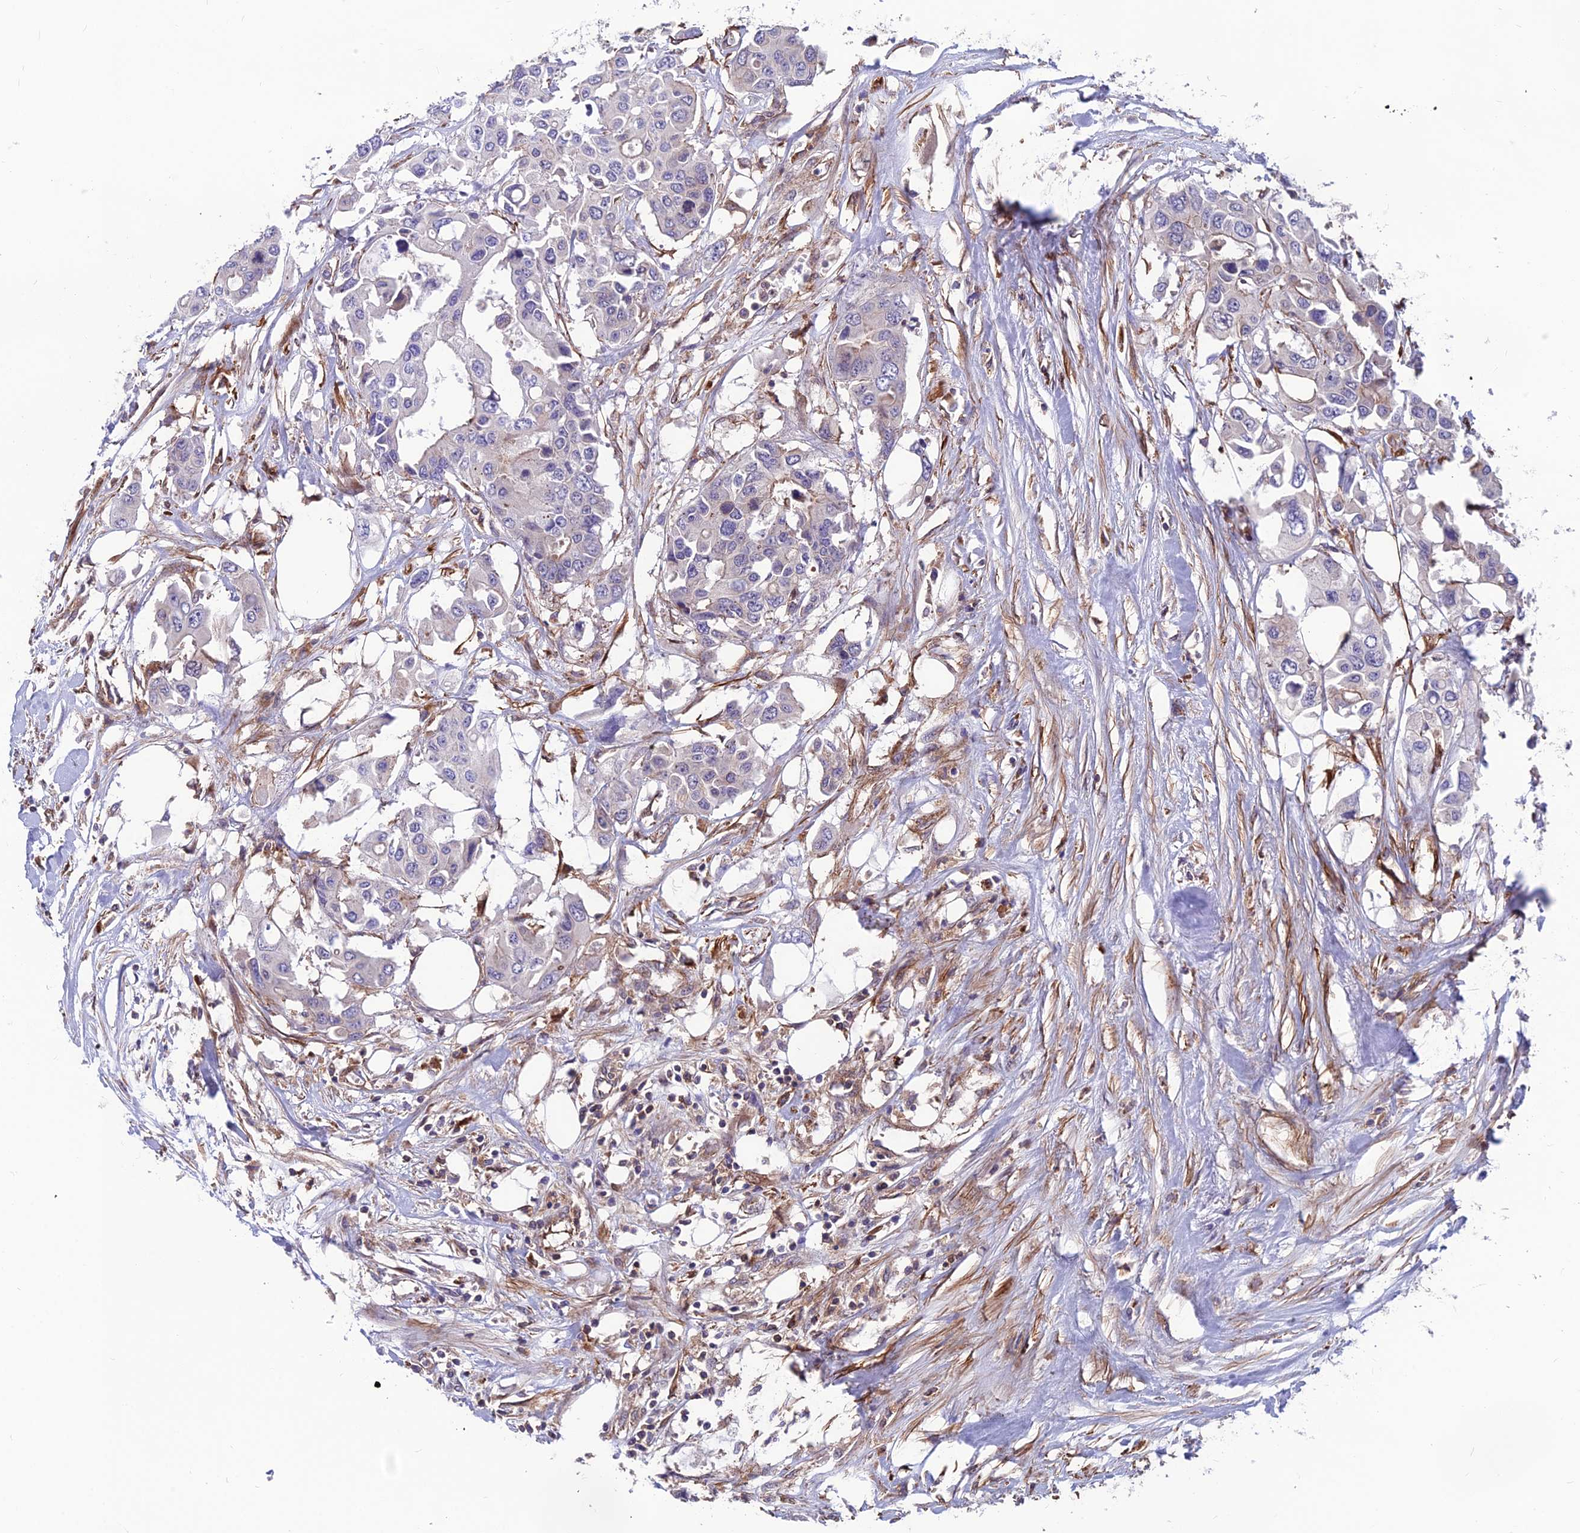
{"staining": {"intensity": "negative", "quantity": "none", "location": "none"}, "tissue": "colorectal cancer", "cell_type": "Tumor cells", "image_type": "cancer", "snomed": [{"axis": "morphology", "description": "Adenocarcinoma, NOS"}, {"axis": "topography", "description": "Colon"}], "caption": "A high-resolution photomicrograph shows immunohistochemistry (IHC) staining of adenocarcinoma (colorectal), which displays no significant staining in tumor cells.", "gene": "RTN4RL1", "patient": {"sex": "male", "age": 77}}